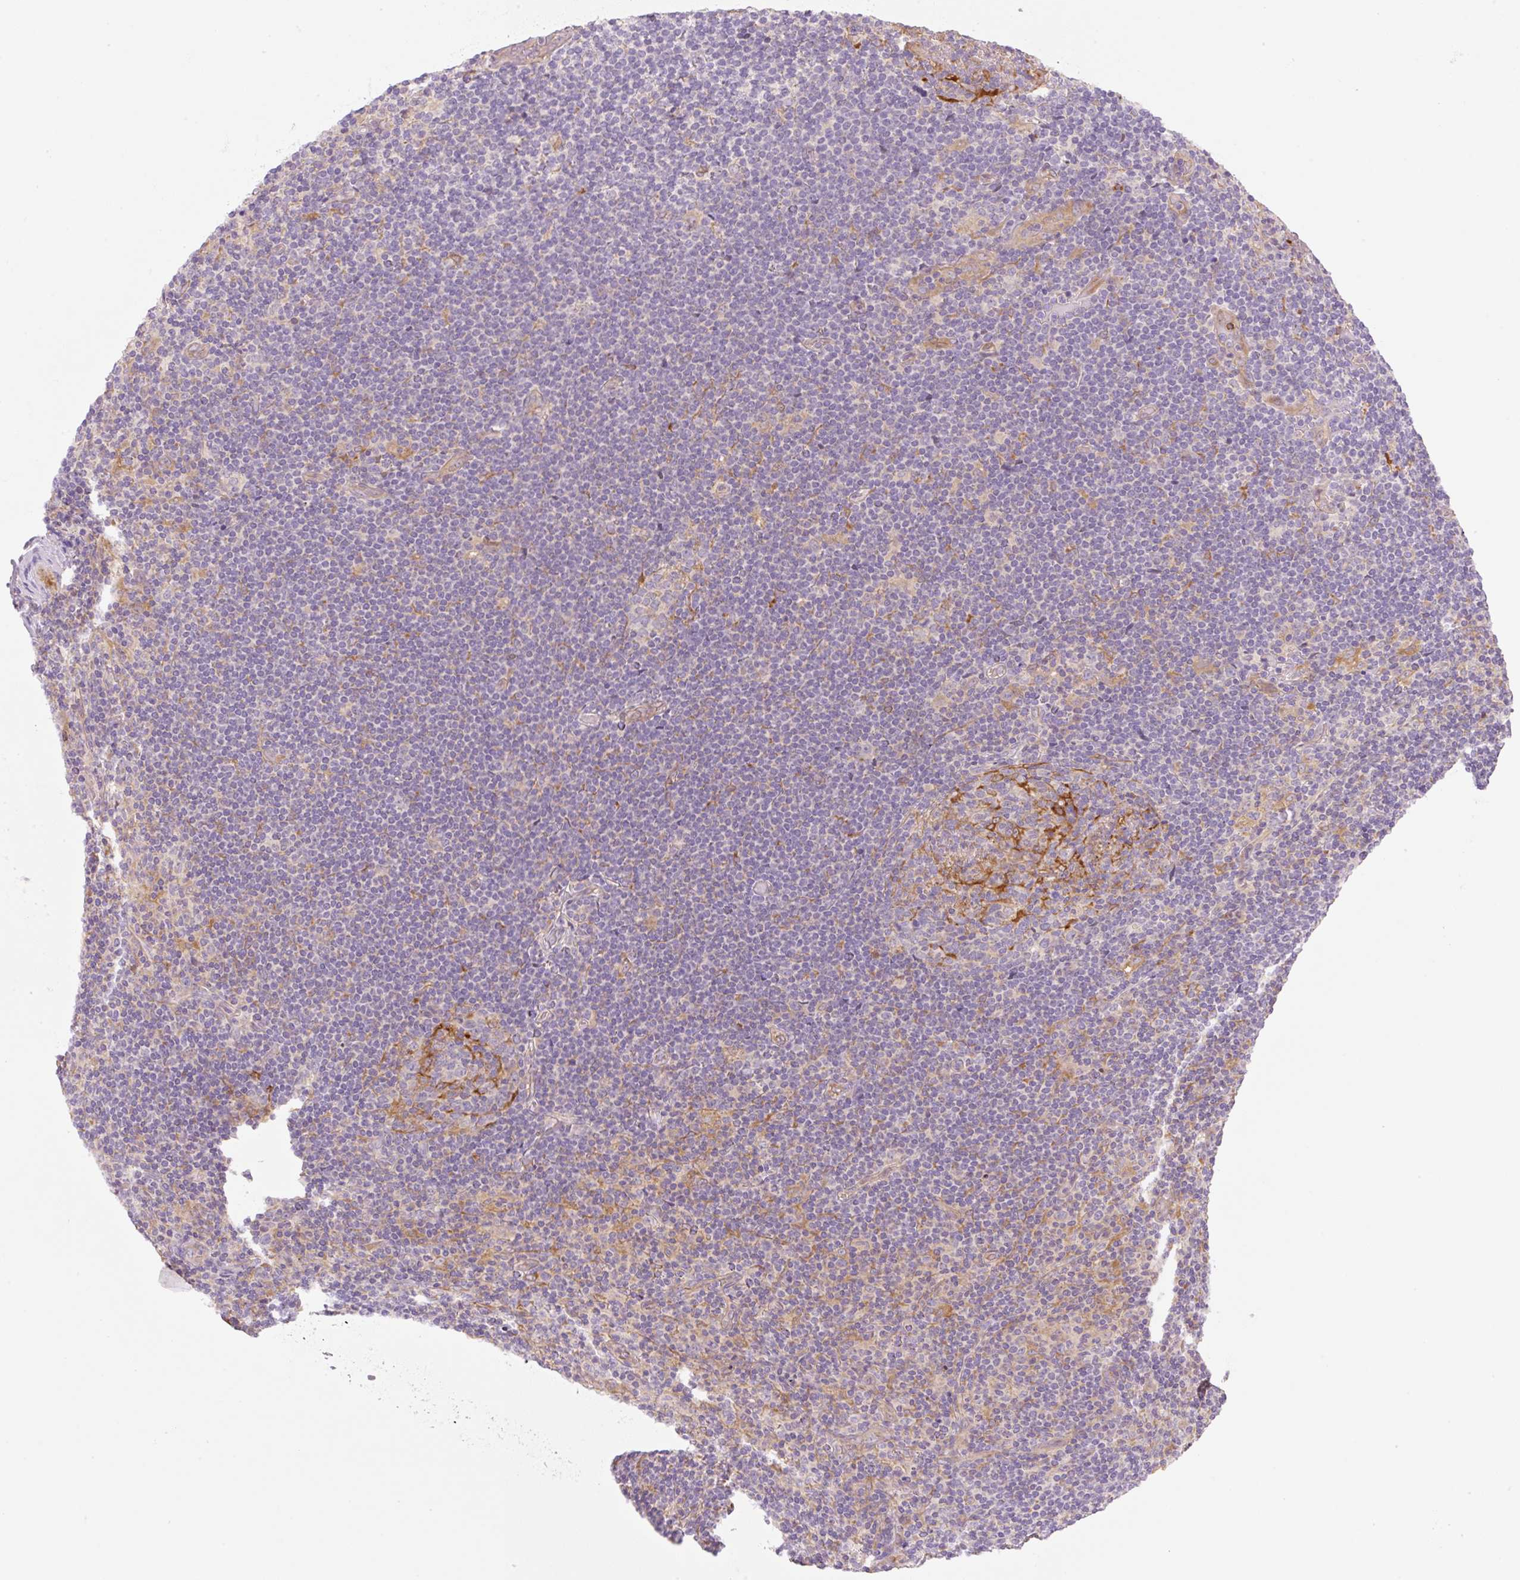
{"staining": {"intensity": "negative", "quantity": "none", "location": "none"}, "tissue": "lymphoma", "cell_type": "Tumor cells", "image_type": "cancer", "snomed": [{"axis": "morphology", "description": "Hodgkin's disease, NOS"}, {"axis": "topography", "description": "Lymph node"}], "caption": "This is an immunohistochemistry photomicrograph of human lymphoma. There is no staining in tumor cells.", "gene": "OMA1", "patient": {"sex": "female", "age": 57}}